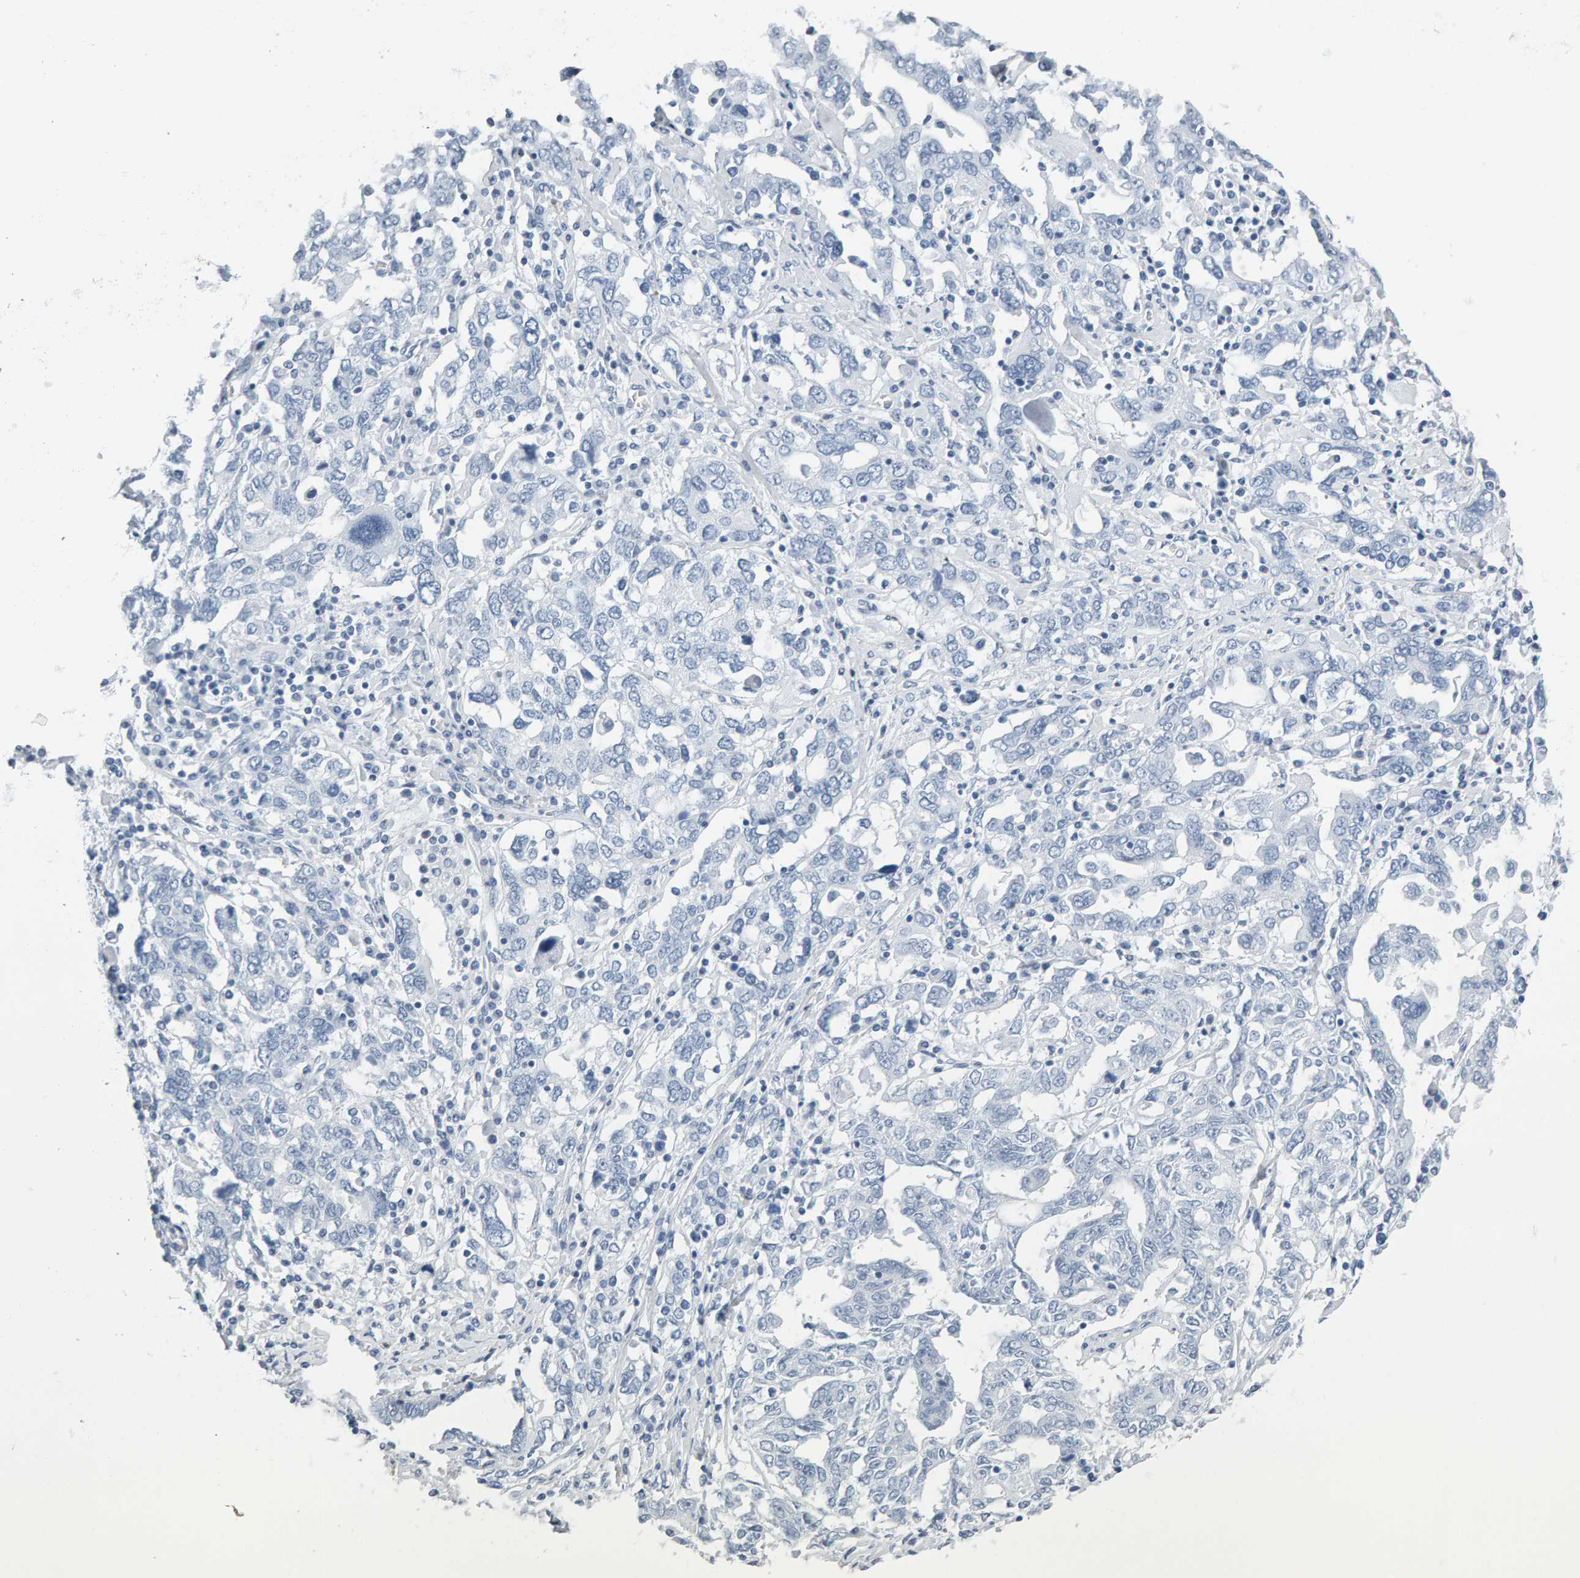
{"staining": {"intensity": "negative", "quantity": "none", "location": "none"}, "tissue": "ovarian cancer", "cell_type": "Tumor cells", "image_type": "cancer", "snomed": [{"axis": "morphology", "description": "Carcinoma, endometroid"}, {"axis": "topography", "description": "Ovary"}], "caption": "Human ovarian endometroid carcinoma stained for a protein using IHC demonstrates no expression in tumor cells.", "gene": "SPACA3", "patient": {"sex": "female", "age": 62}}